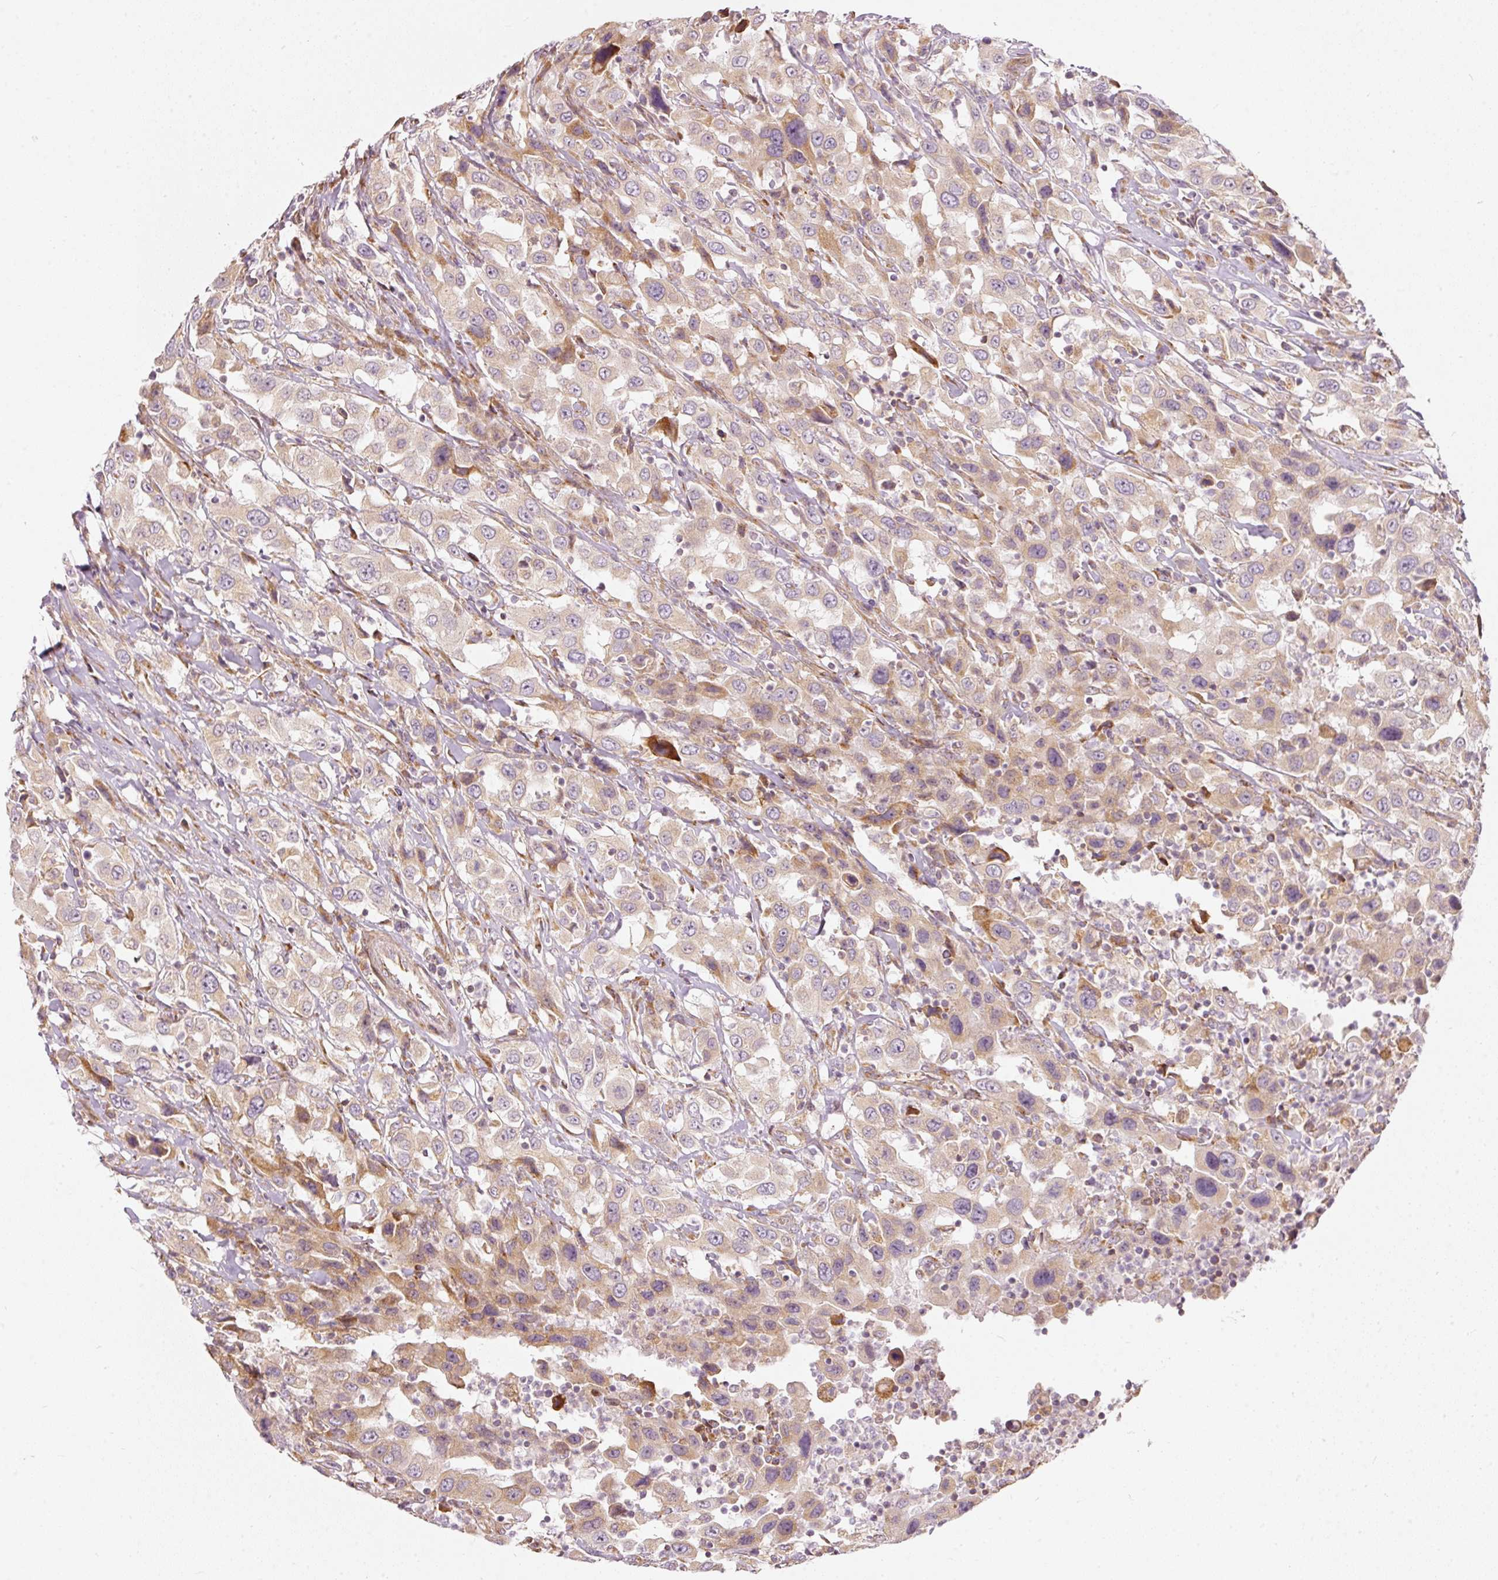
{"staining": {"intensity": "weak", "quantity": ">75%", "location": "cytoplasmic/membranous"}, "tissue": "urothelial cancer", "cell_type": "Tumor cells", "image_type": "cancer", "snomed": [{"axis": "morphology", "description": "Urothelial carcinoma, High grade"}, {"axis": "topography", "description": "Urinary bladder"}], "caption": "IHC of human urothelial carcinoma (high-grade) reveals low levels of weak cytoplasmic/membranous expression in about >75% of tumor cells. (DAB IHC, brown staining for protein, blue staining for nuclei).", "gene": "SNAPC5", "patient": {"sex": "male", "age": 61}}